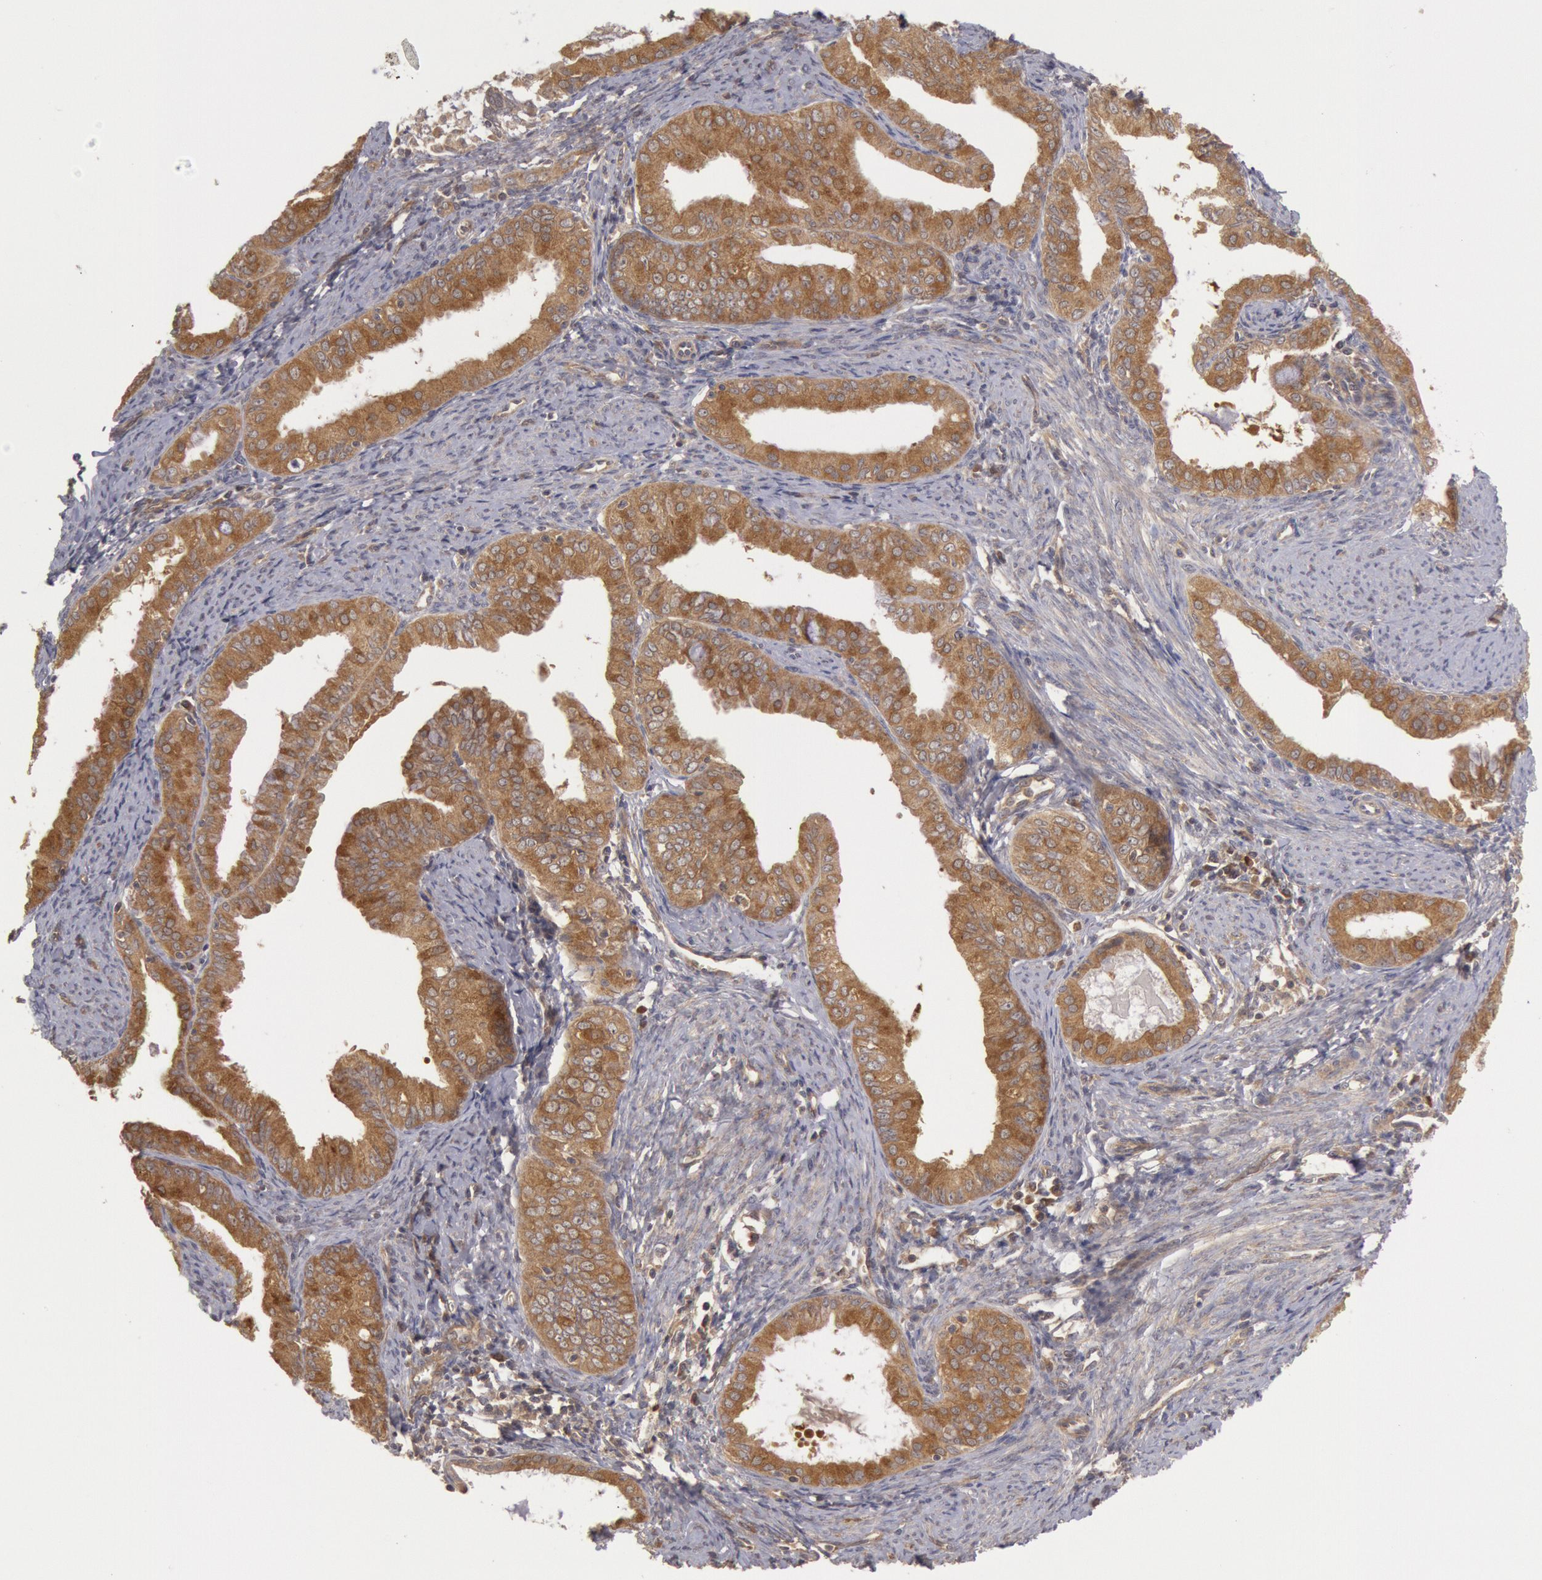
{"staining": {"intensity": "moderate", "quantity": ">75%", "location": "cytoplasmic/membranous"}, "tissue": "endometrial cancer", "cell_type": "Tumor cells", "image_type": "cancer", "snomed": [{"axis": "morphology", "description": "Adenocarcinoma, NOS"}, {"axis": "topography", "description": "Endometrium"}], "caption": "Immunohistochemistry (IHC) (DAB (3,3'-diaminobenzidine)) staining of endometrial adenocarcinoma displays moderate cytoplasmic/membranous protein expression in about >75% of tumor cells.", "gene": "BRAF", "patient": {"sex": "female", "age": 76}}